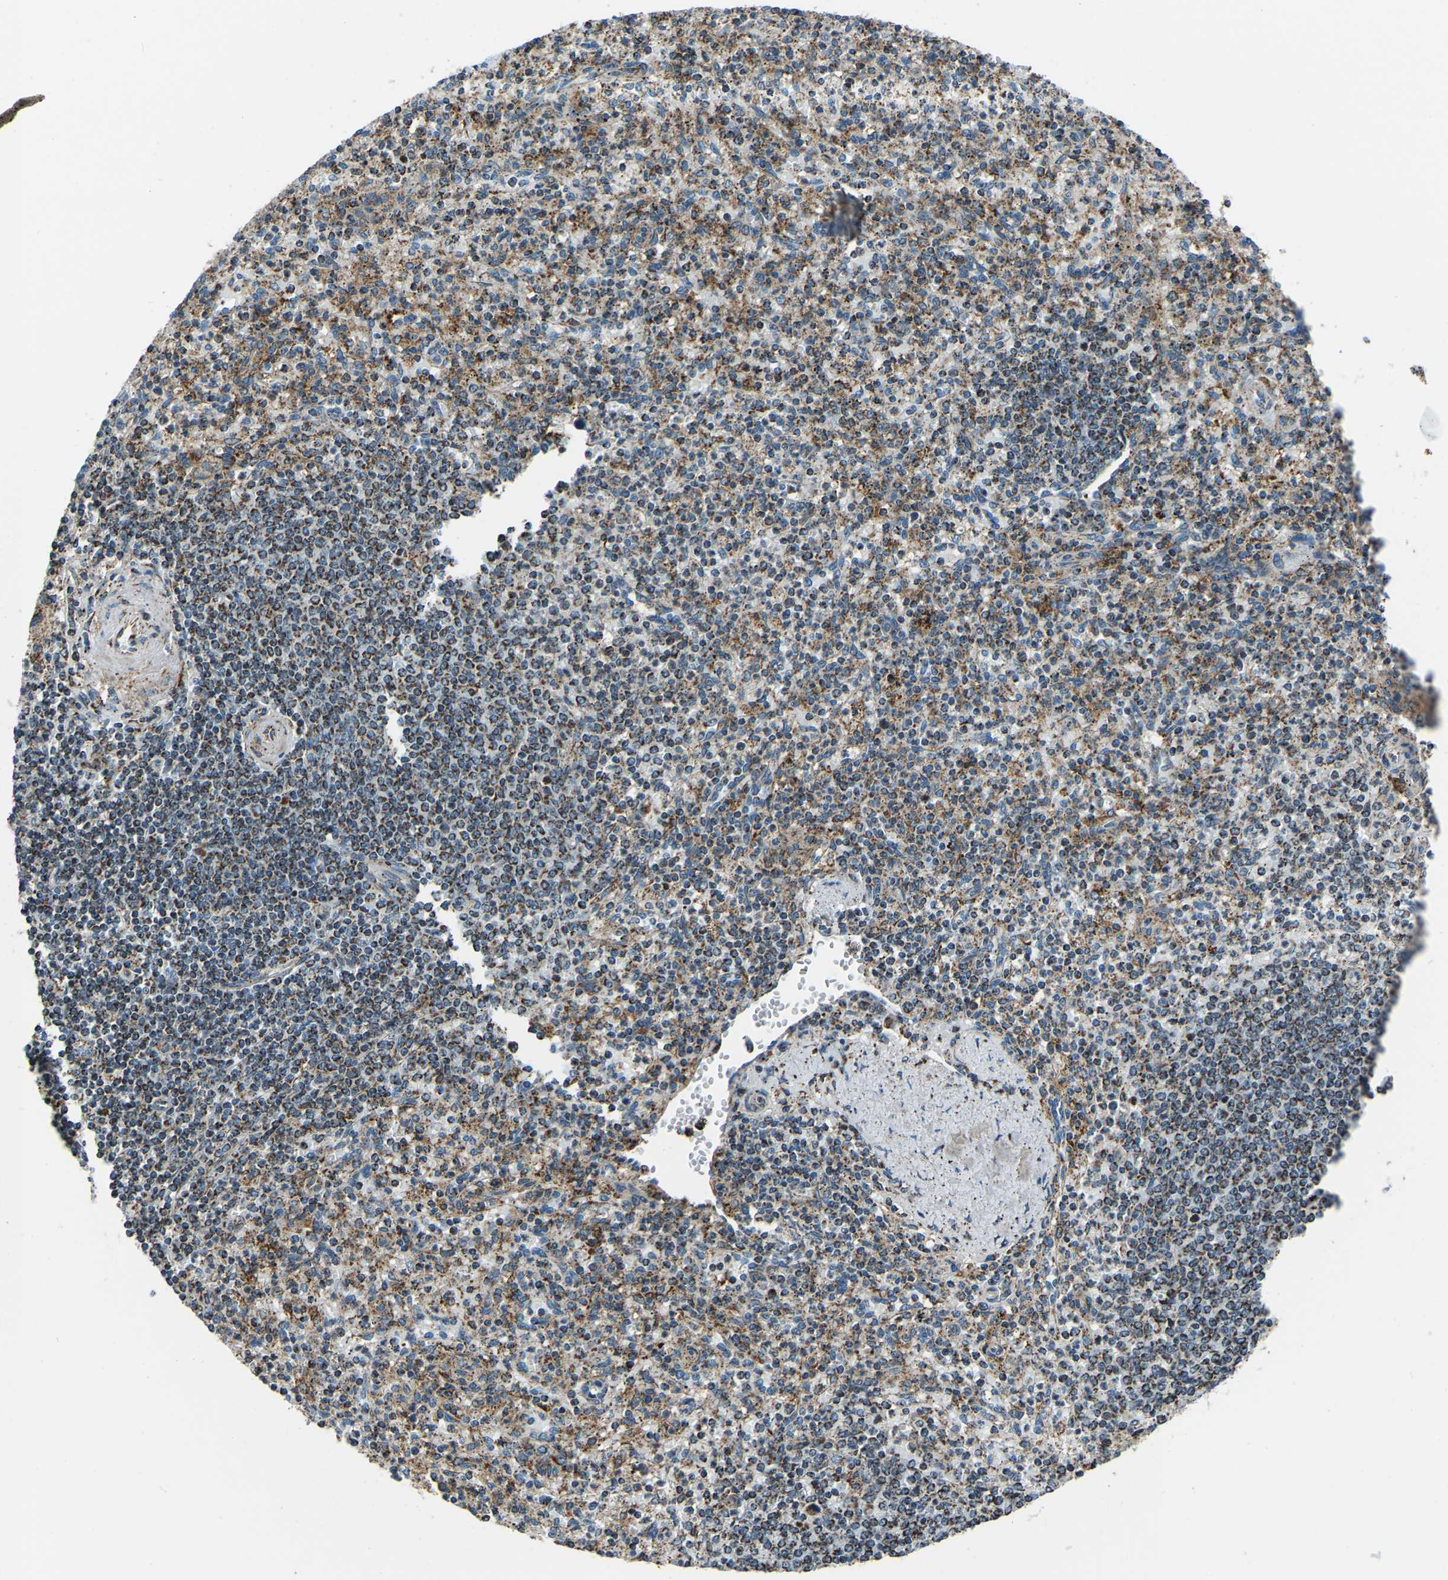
{"staining": {"intensity": "moderate", "quantity": ">75%", "location": "cytoplasmic/membranous"}, "tissue": "spleen", "cell_type": "Cells in red pulp", "image_type": "normal", "snomed": [{"axis": "morphology", "description": "Normal tissue, NOS"}, {"axis": "topography", "description": "Spleen"}], "caption": "There is medium levels of moderate cytoplasmic/membranous staining in cells in red pulp of unremarkable spleen, as demonstrated by immunohistochemical staining (brown color).", "gene": "RBM33", "patient": {"sex": "male", "age": 72}}